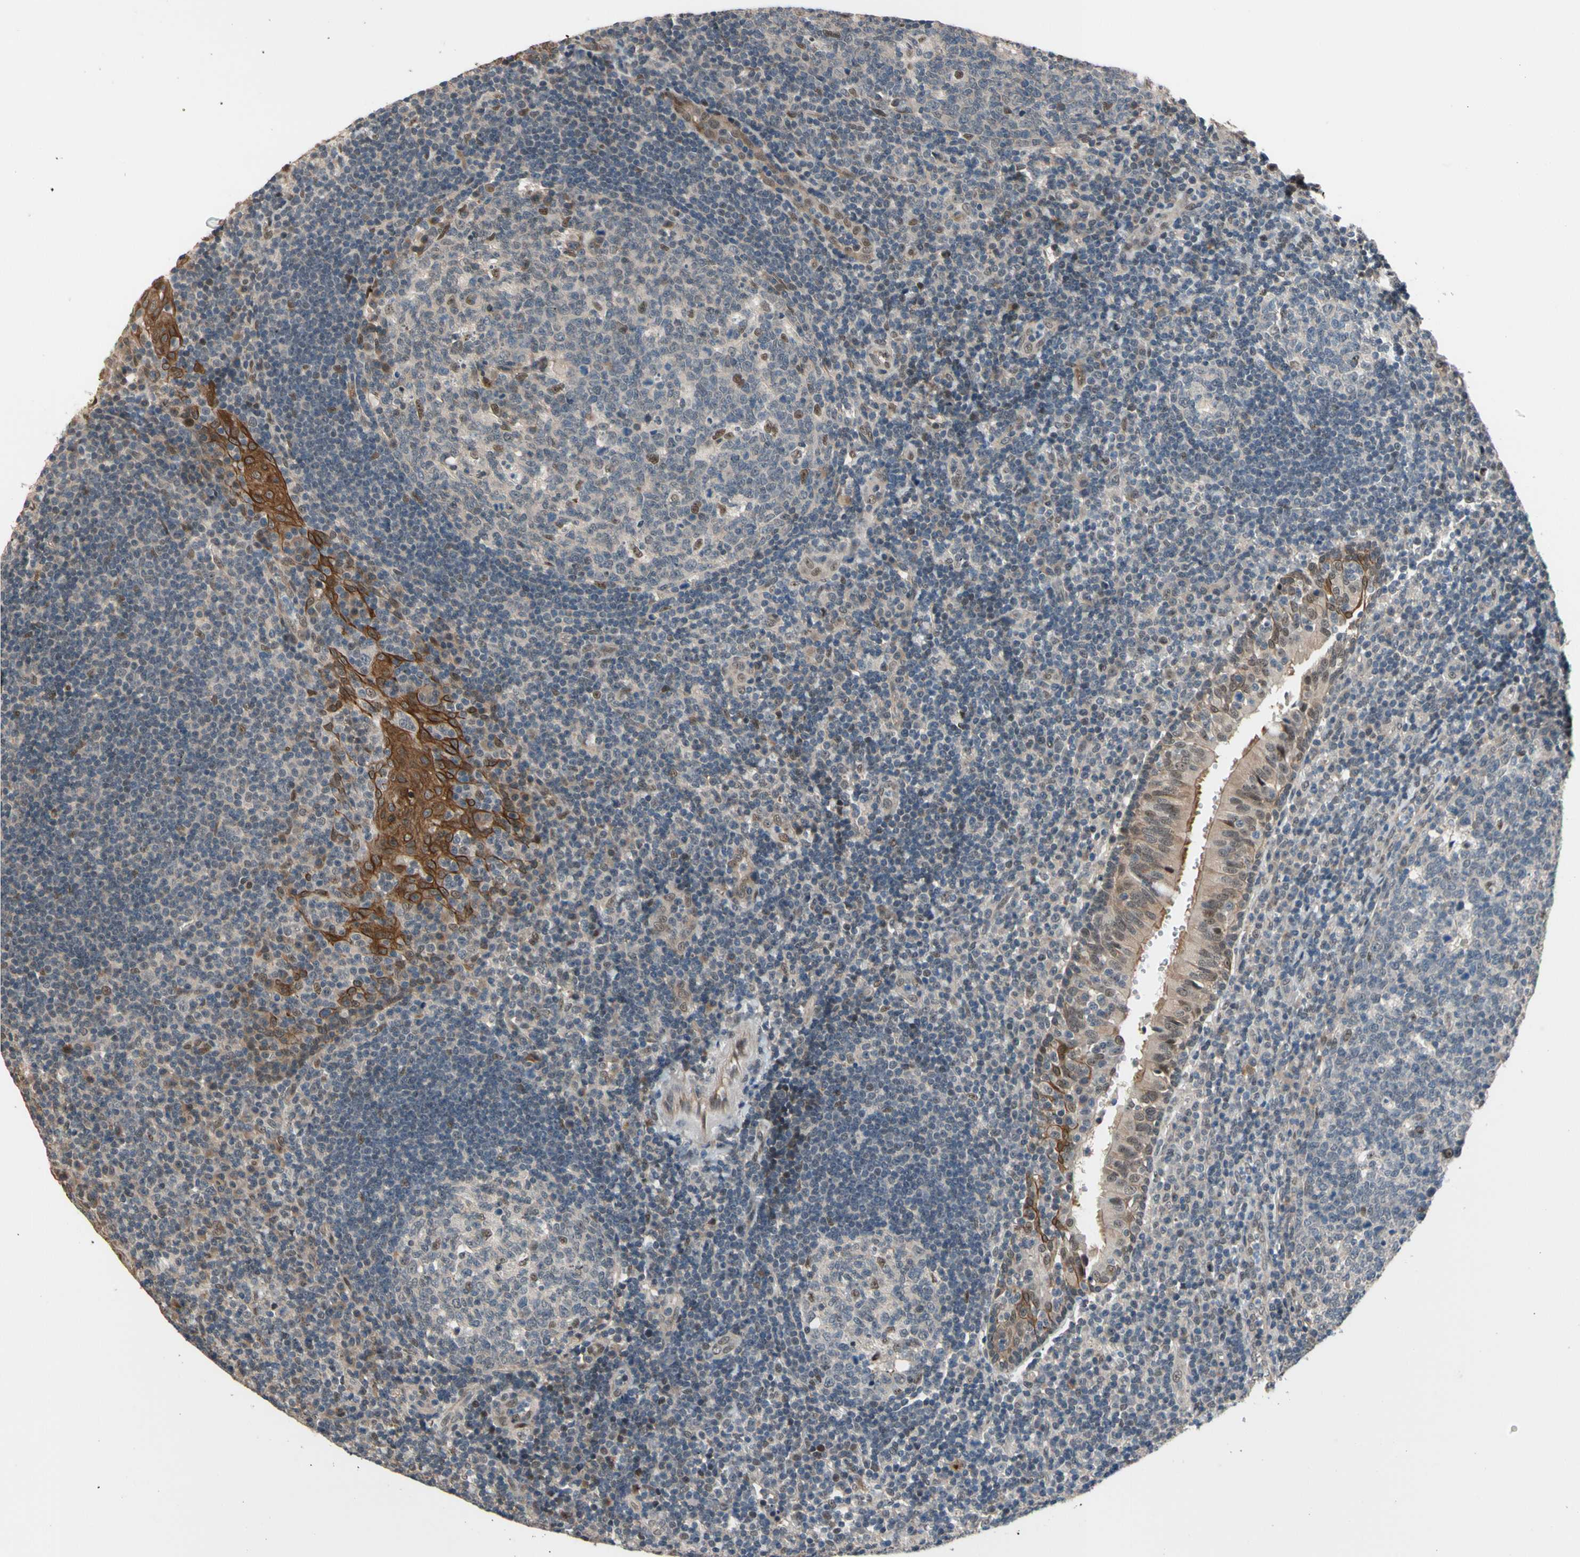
{"staining": {"intensity": "weak", "quantity": "25%-75%", "location": "cytoplasmic/membranous,nuclear"}, "tissue": "tonsil", "cell_type": "Germinal center cells", "image_type": "normal", "snomed": [{"axis": "morphology", "description": "Normal tissue, NOS"}, {"axis": "topography", "description": "Tonsil"}], "caption": "Tonsil stained with immunohistochemistry exhibits weak cytoplasmic/membranous,nuclear positivity in about 25%-75% of germinal center cells. Using DAB (3,3'-diaminobenzidine) (brown) and hematoxylin (blue) stains, captured at high magnification using brightfield microscopy.", "gene": "NGEF", "patient": {"sex": "female", "age": 40}}